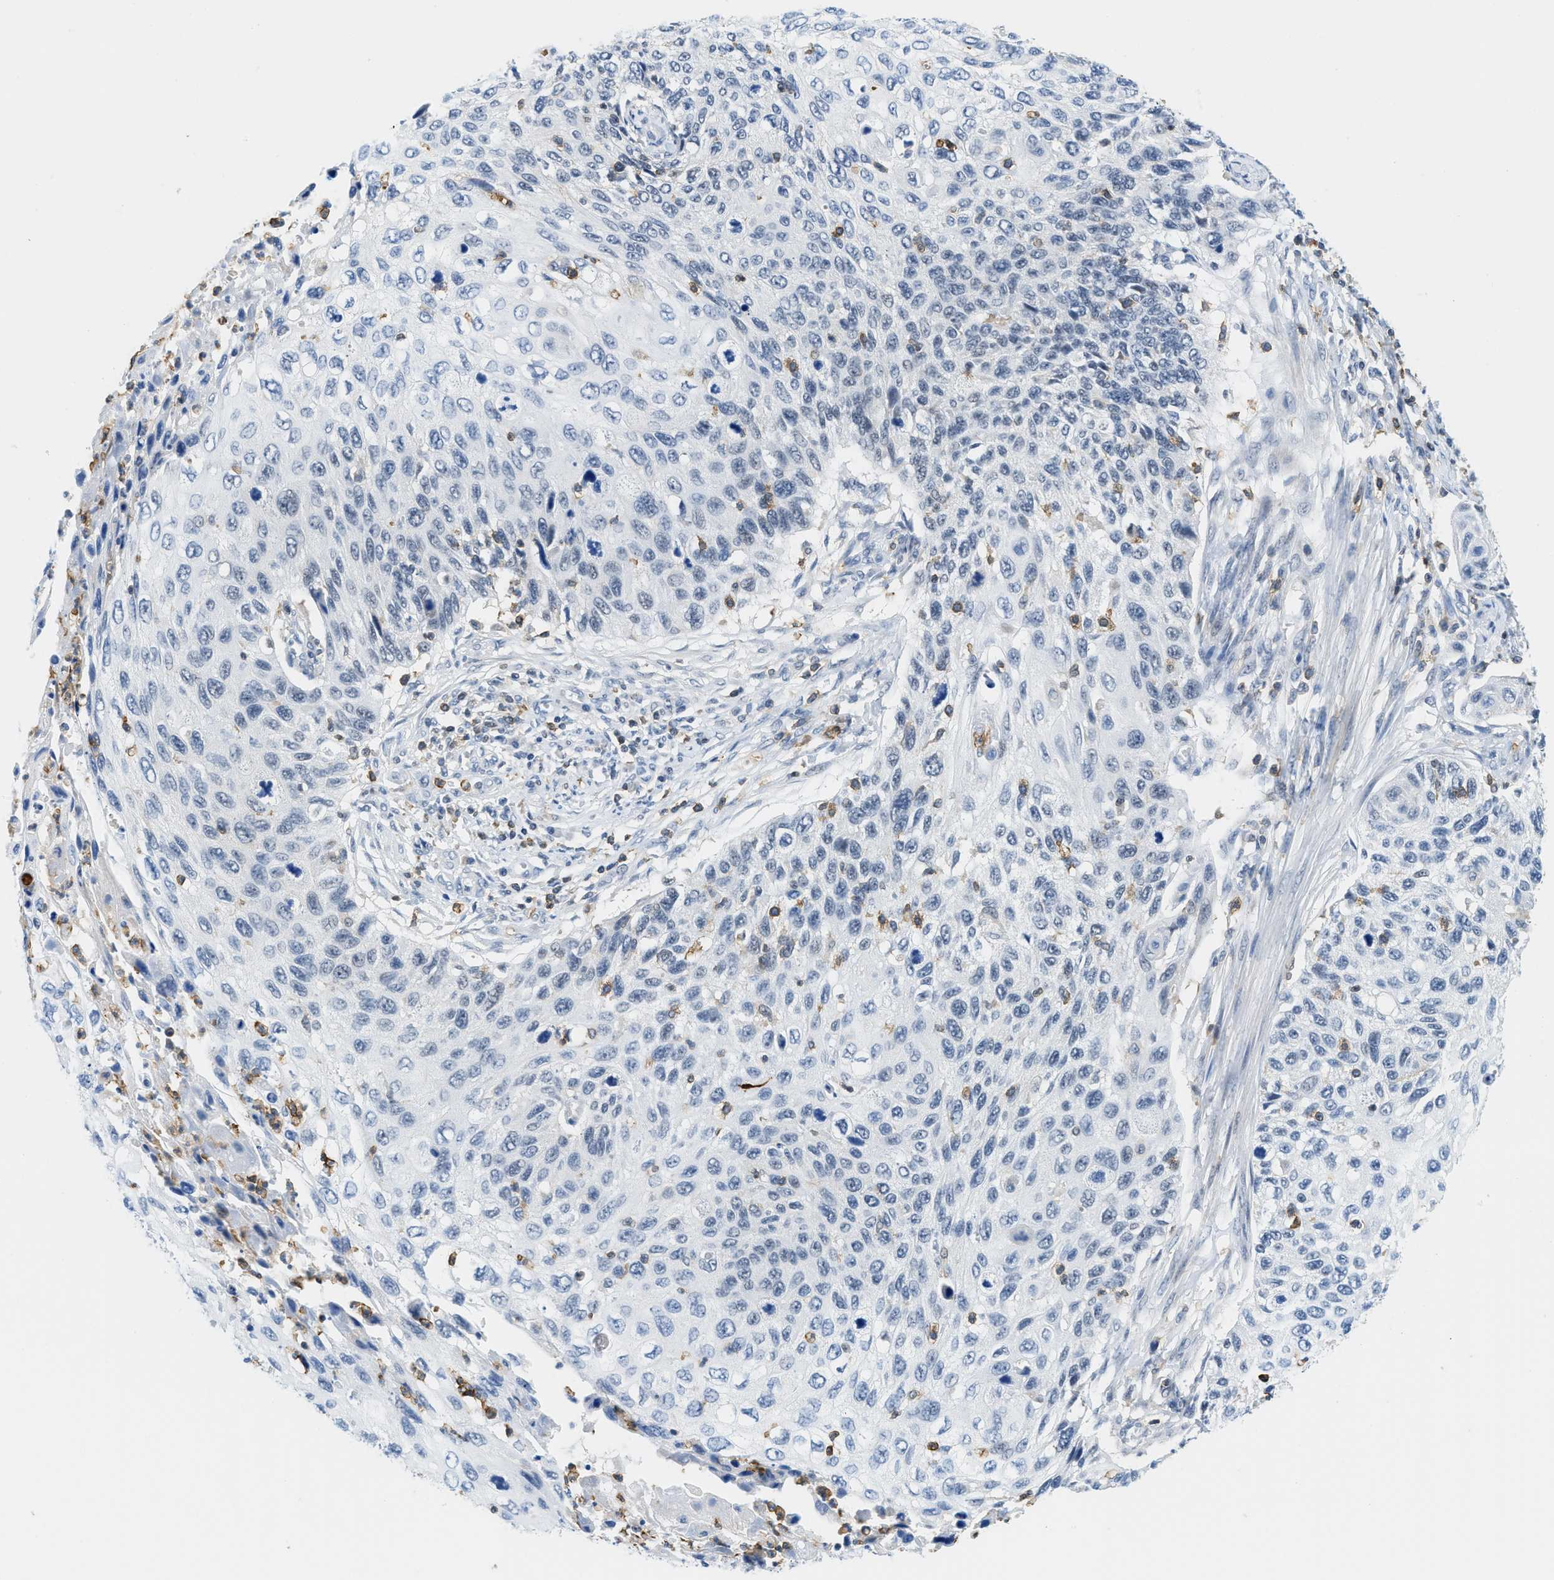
{"staining": {"intensity": "negative", "quantity": "none", "location": "none"}, "tissue": "cervical cancer", "cell_type": "Tumor cells", "image_type": "cancer", "snomed": [{"axis": "morphology", "description": "Squamous cell carcinoma, NOS"}, {"axis": "topography", "description": "Cervix"}], "caption": "The histopathology image demonstrates no significant positivity in tumor cells of cervical cancer.", "gene": "FAM151A", "patient": {"sex": "female", "age": 70}}